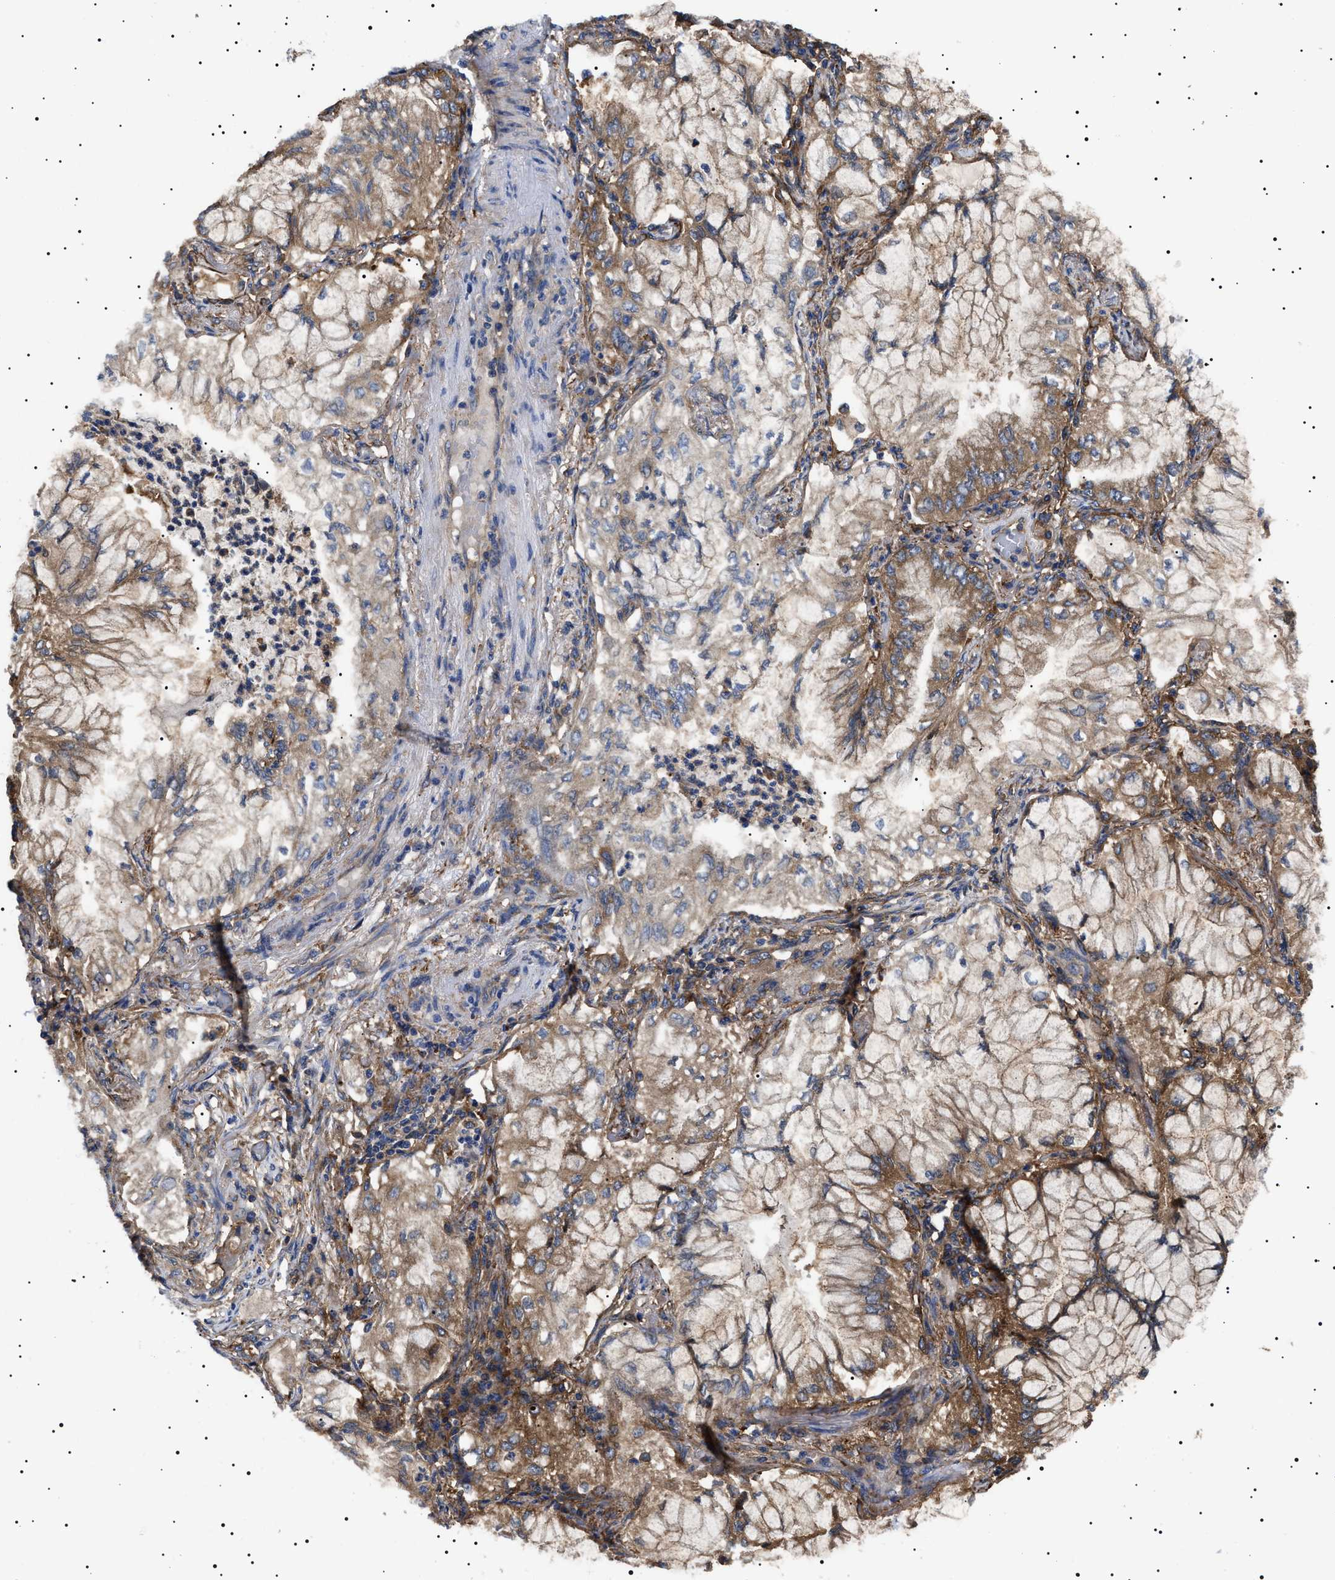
{"staining": {"intensity": "moderate", "quantity": ">75%", "location": "cytoplasmic/membranous"}, "tissue": "lung cancer", "cell_type": "Tumor cells", "image_type": "cancer", "snomed": [{"axis": "morphology", "description": "Adenocarcinoma, NOS"}, {"axis": "topography", "description": "Lung"}], "caption": "Immunohistochemical staining of human lung adenocarcinoma demonstrates medium levels of moderate cytoplasmic/membranous protein positivity in about >75% of tumor cells.", "gene": "TPP2", "patient": {"sex": "female", "age": 70}}